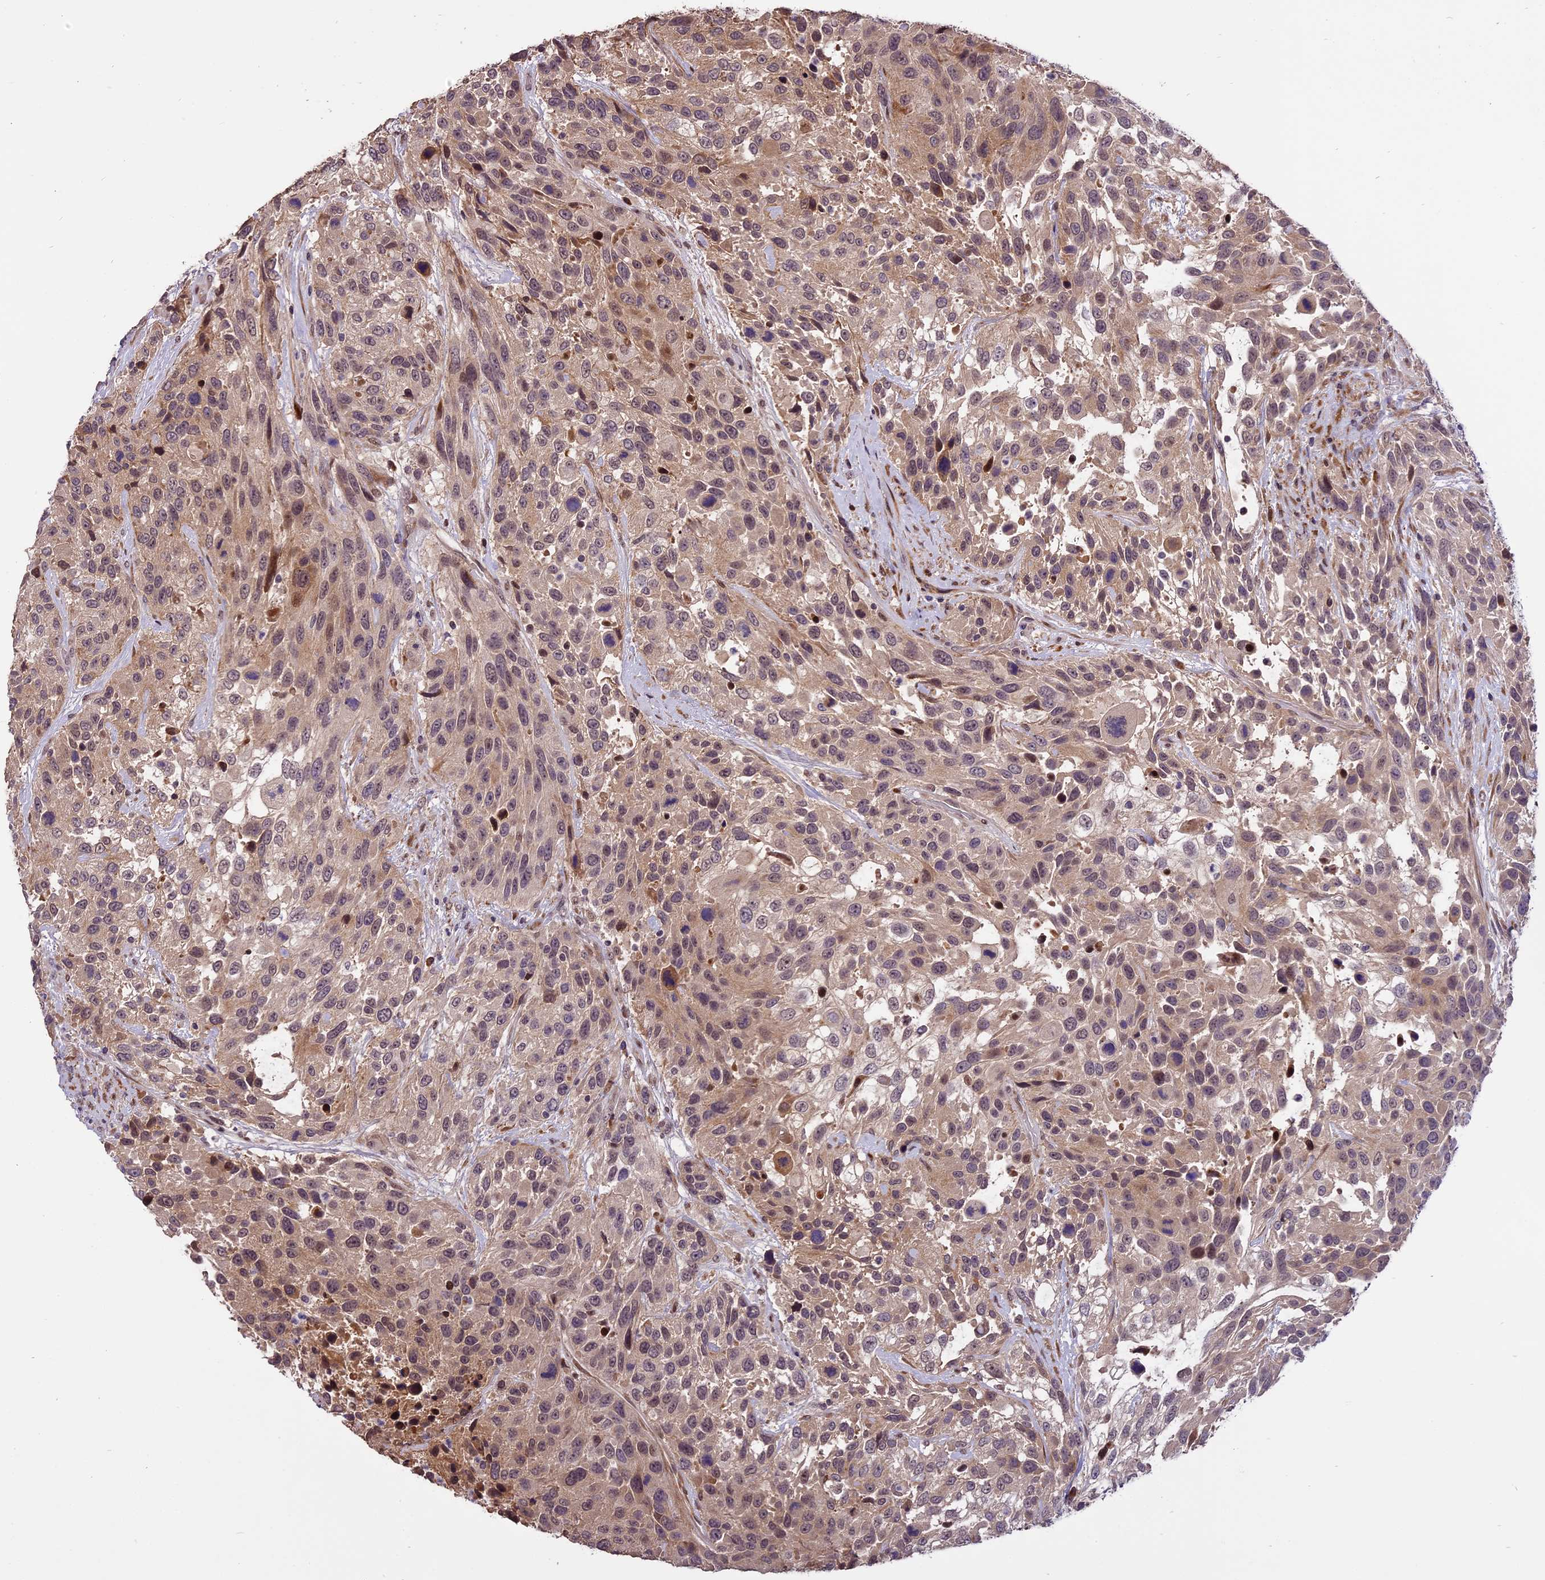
{"staining": {"intensity": "weak", "quantity": "25%-75%", "location": "cytoplasmic/membranous,nuclear"}, "tissue": "urothelial cancer", "cell_type": "Tumor cells", "image_type": "cancer", "snomed": [{"axis": "morphology", "description": "Urothelial carcinoma, High grade"}, {"axis": "topography", "description": "Urinary bladder"}], "caption": "A brown stain labels weak cytoplasmic/membranous and nuclear positivity of a protein in urothelial cancer tumor cells.", "gene": "ENHO", "patient": {"sex": "female", "age": 70}}